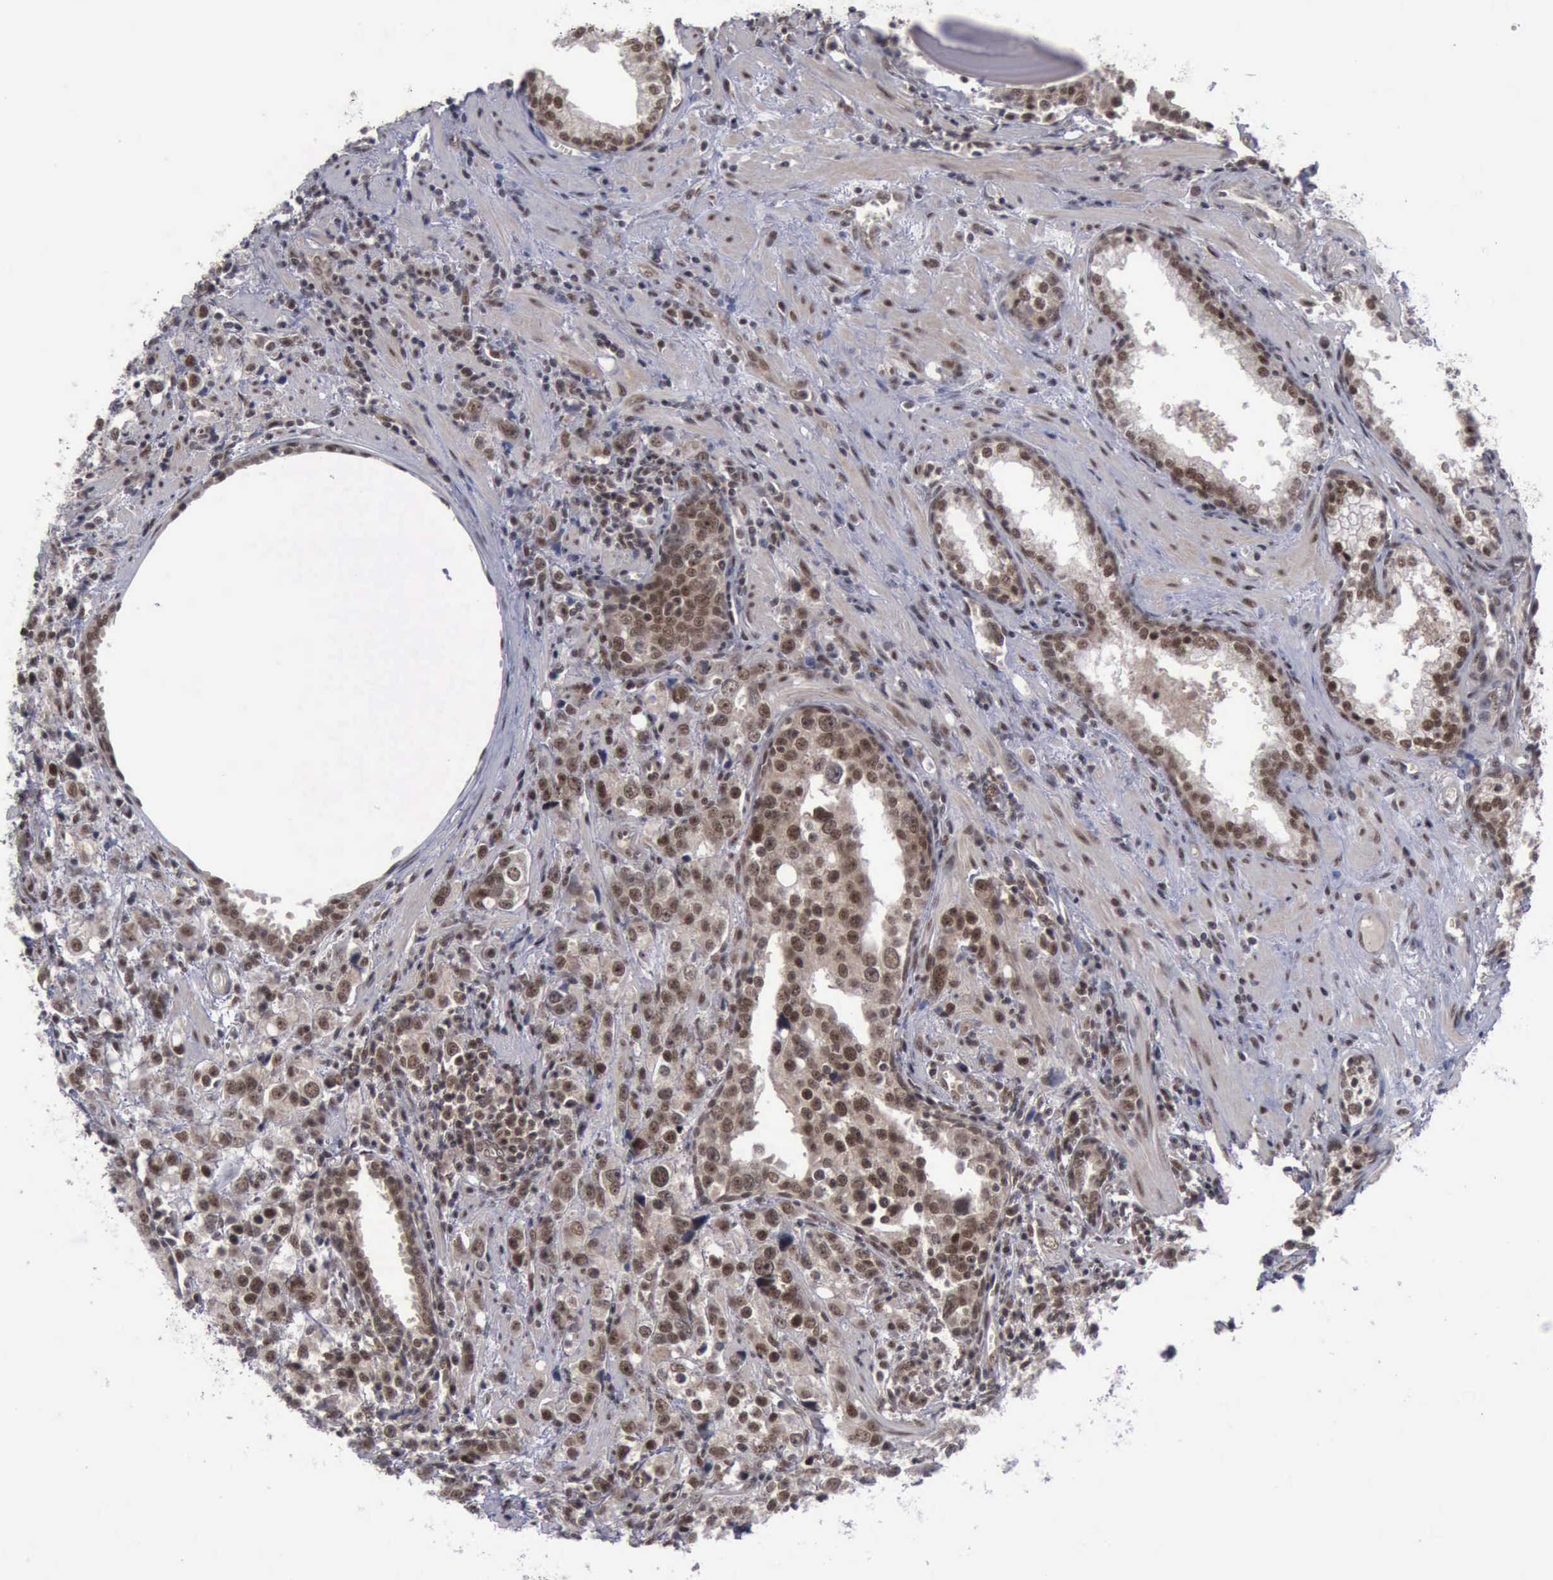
{"staining": {"intensity": "moderate", "quantity": ">75%", "location": "cytoplasmic/membranous,nuclear"}, "tissue": "prostate cancer", "cell_type": "Tumor cells", "image_type": "cancer", "snomed": [{"axis": "morphology", "description": "Adenocarcinoma, High grade"}, {"axis": "topography", "description": "Prostate"}], "caption": "Tumor cells exhibit medium levels of moderate cytoplasmic/membranous and nuclear positivity in approximately >75% of cells in adenocarcinoma (high-grade) (prostate).", "gene": "ATM", "patient": {"sex": "male", "age": 71}}